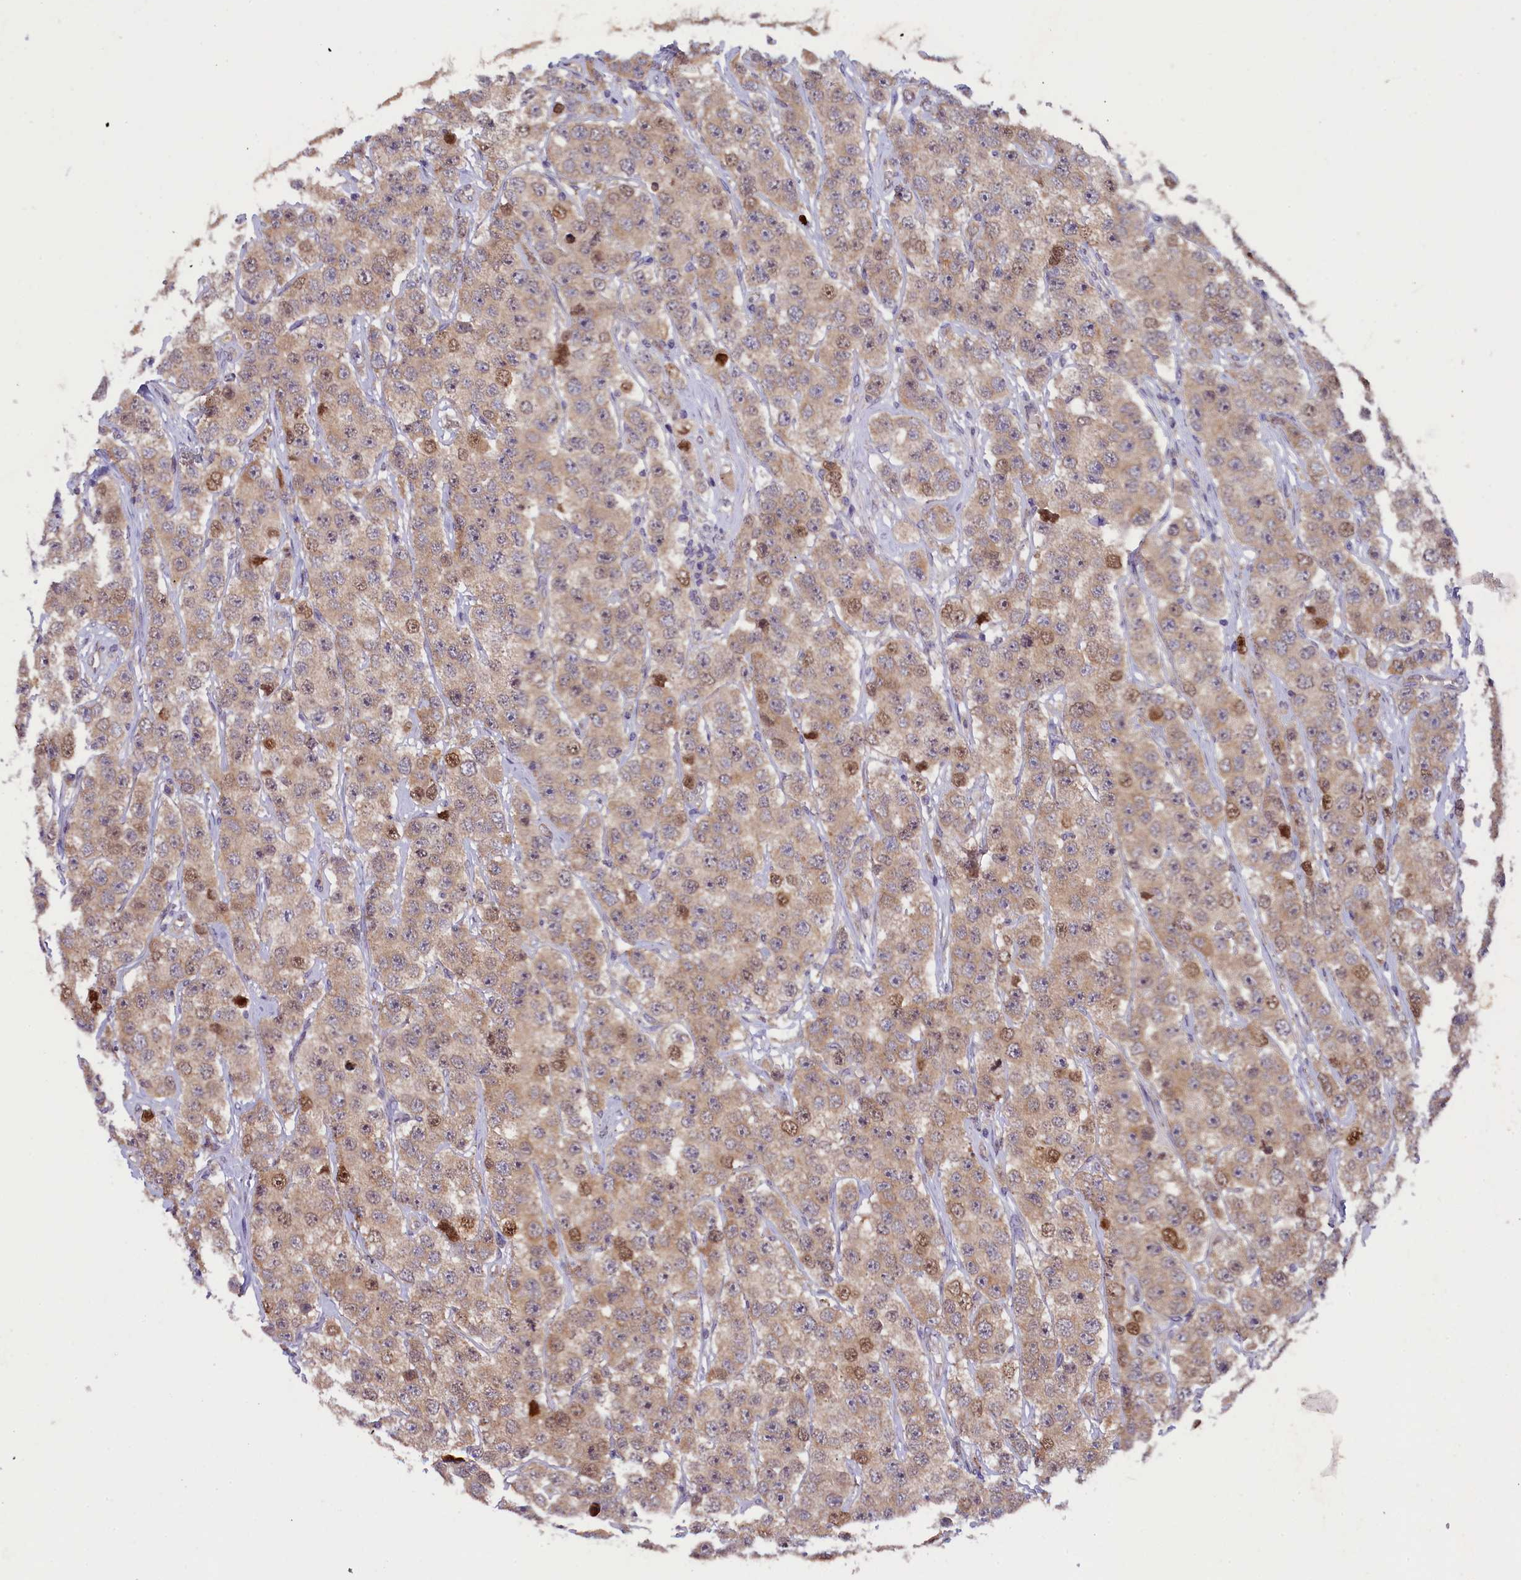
{"staining": {"intensity": "moderate", "quantity": "<25%", "location": "cytoplasmic/membranous,nuclear"}, "tissue": "testis cancer", "cell_type": "Tumor cells", "image_type": "cancer", "snomed": [{"axis": "morphology", "description": "Seminoma, NOS"}, {"axis": "topography", "description": "Testis"}], "caption": "Moderate cytoplasmic/membranous and nuclear staining for a protein is appreciated in approximately <25% of tumor cells of testis cancer (seminoma) using IHC.", "gene": "CCDC9B", "patient": {"sex": "male", "age": 28}}